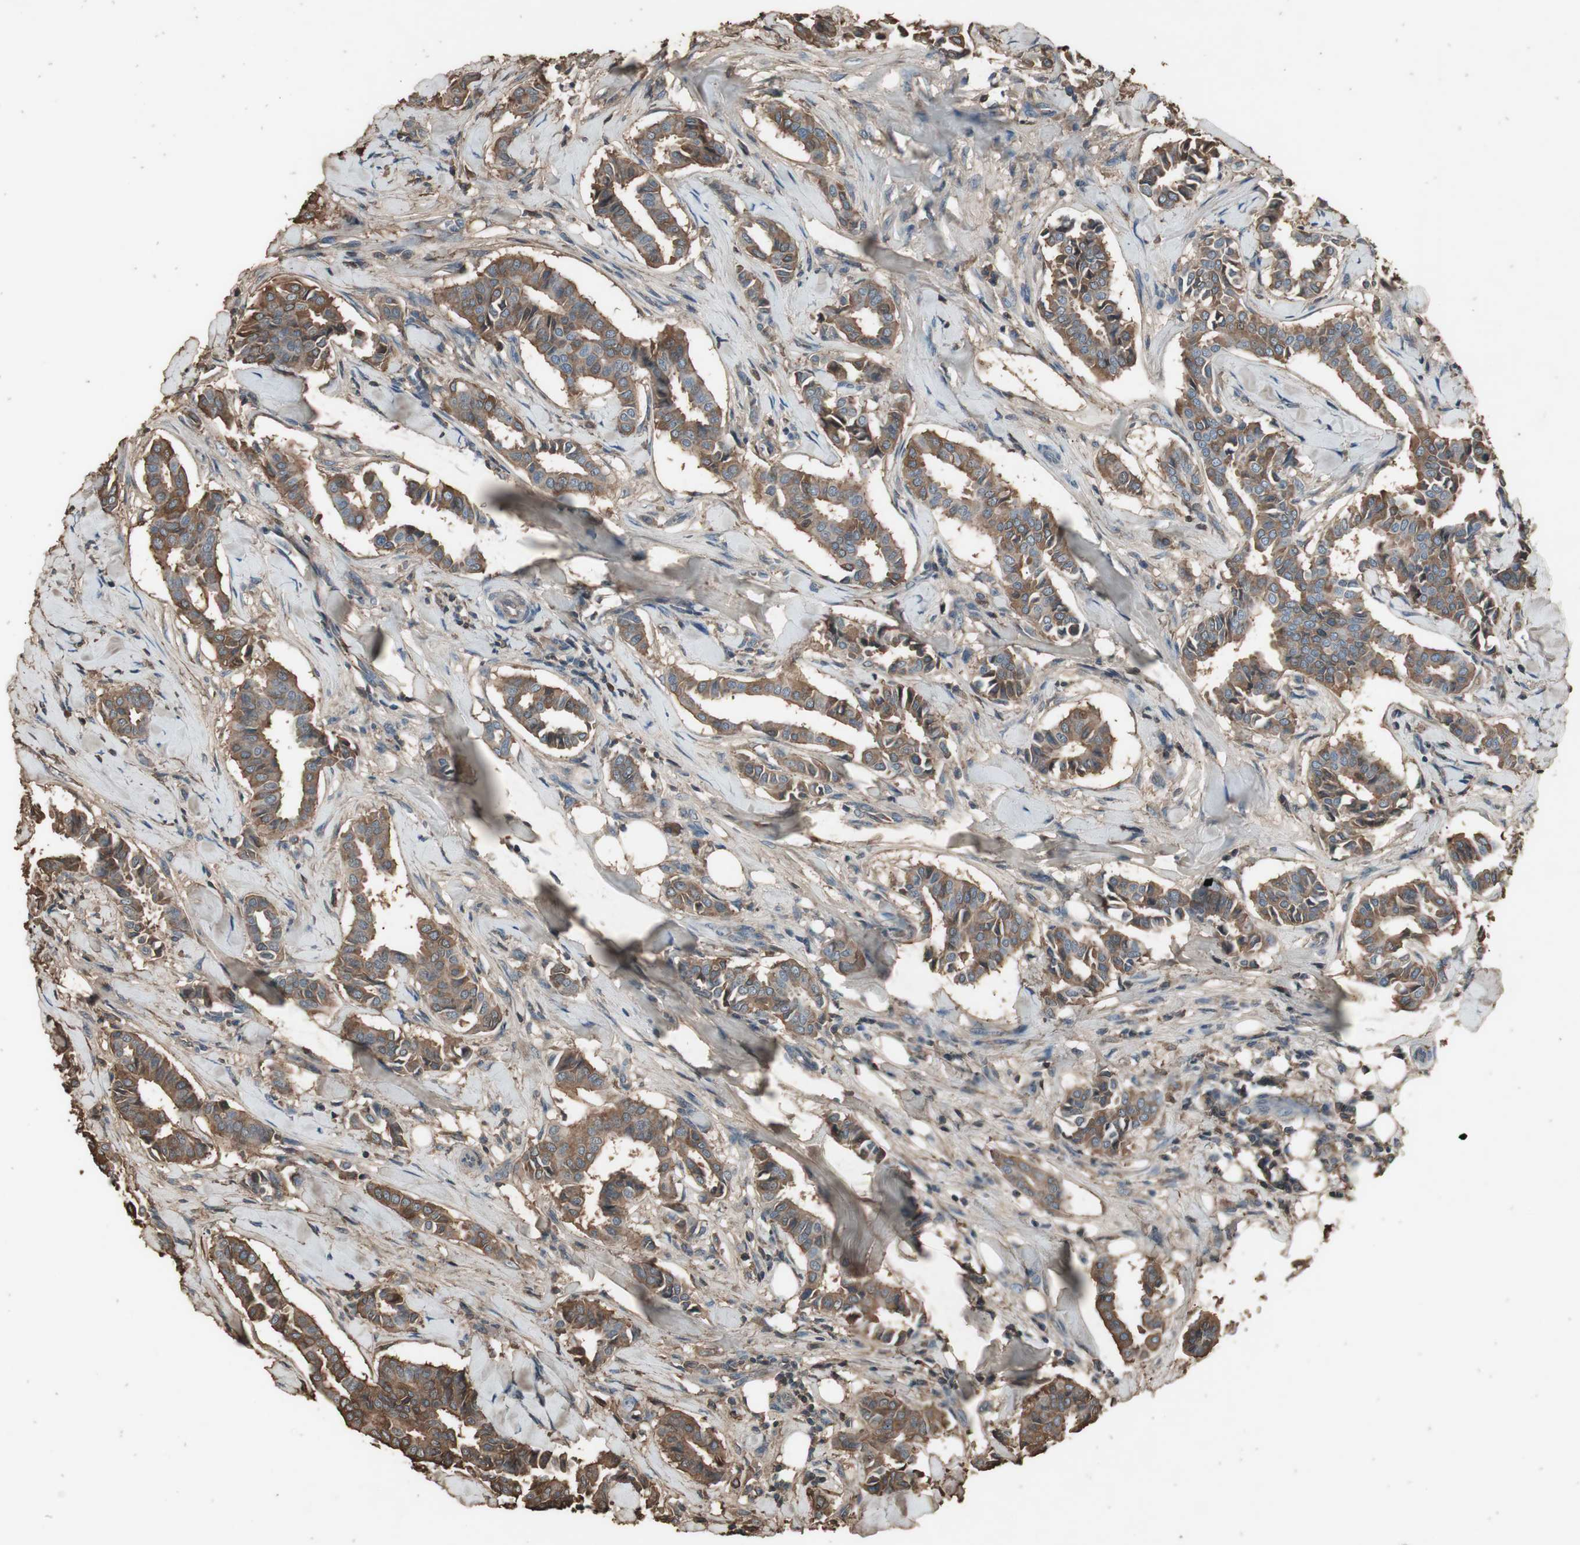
{"staining": {"intensity": "moderate", "quantity": ">75%", "location": "cytoplasmic/membranous"}, "tissue": "head and neck cancer", "cell_type": "Tumor cells", "image_type": "cancer", "snomed": [{"axis": "morphology", "description": "Adenocarcinoma, NOS"}, {"axis": "topography", "description": "Salivary gland"}, {"axis": "topography", "description": "Head-Neck"}], "caption": "Human adenocarcinoma (head and neck) stained with a brown dye demonstrates moderate cytoplasmic/membranous positive positivity in approximately >75% of tumor cells.", "gene": "MMP14", "patient": {"sex": "female", "age": 59}}